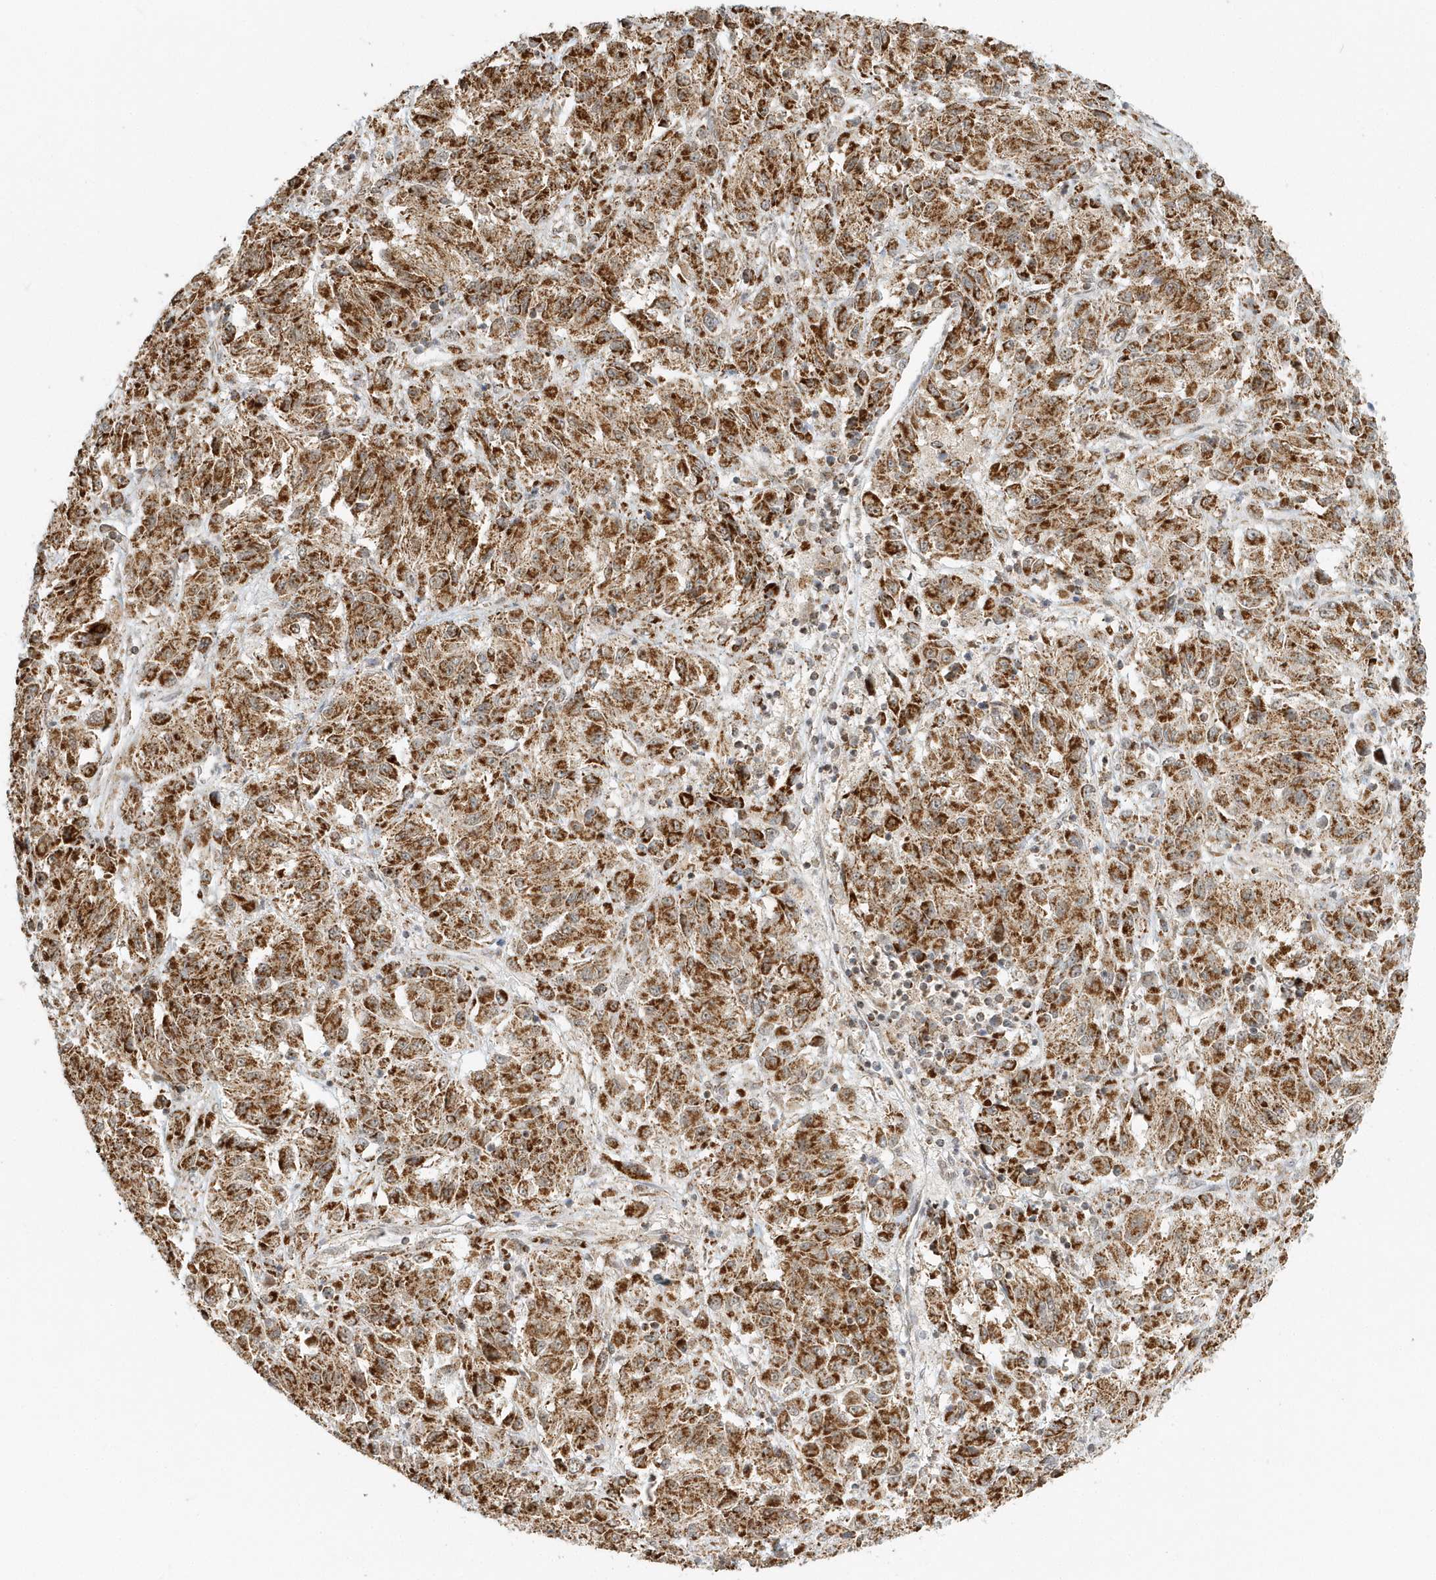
{"staining": {"intensity": "strong", "quantity": ">75%", "location": "cytoplasmic/membranous"}, "tissue": "melanoma", "cell_type": "Tumor cells", "image_type": "cancer", "snomed": [{"axis": "morphology", "description": "Malignant melanoma, Metastatic site"}, {"axis": "topography", "description": "Lung"}], "caption": "IHC of human malignant melanoma (metastatic site) exhibits high levels of strong cytoplasmic/membranous positivity in approximately >75% of tumor cells.", "gene": "PSMD6", "patient": {"sex": "male", "age": 64}}